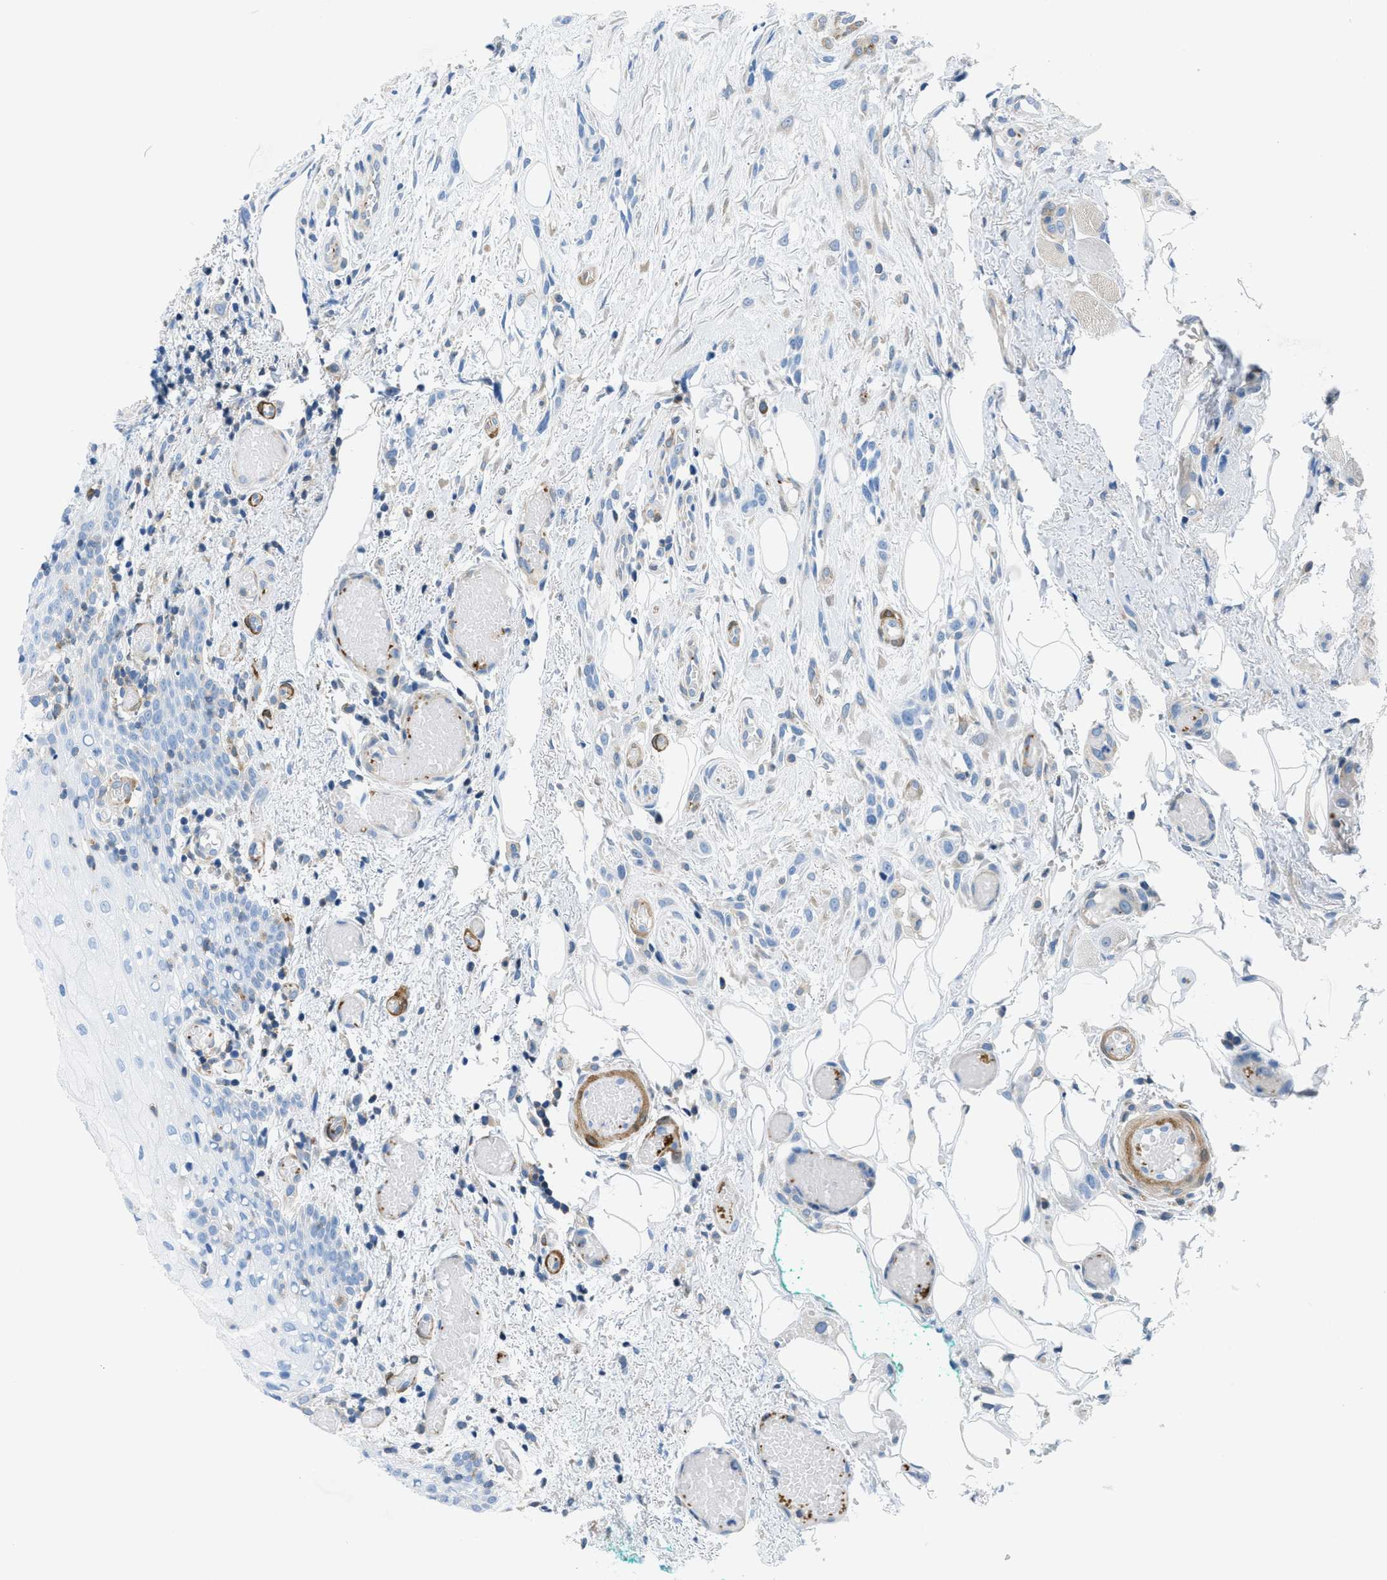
{"staining": {"intensity": "negative", "quantity": "none", "location": "none"}, "tissue": "oral mucosa", "cell_type": "Squamous epithelial cells", "image_type": "normal", "snomed": [{"axis": "morphology", "description": "Normal tissue, NOS"}, {"axis": "morphology", "description": "Squamous cell carcinoma, NOS"}, {"axis": "topography", "description": "Oral tissue"}, {"axis": "topography", "description": "Salivary gland"}, {"axis": "topography", "description": "Head-Neck"}], "caption": "DAB immunohistochemical staining of normal oral mucosa displays no significant staining in squamous epithelial cells. (Stains: DAB (3,3'-diaminobenzidine) immunohistochemistry (IHC) with hematoxylin counter stain, Microscopy: brightfield microscopy at high magnification).", "gene": "MAPRE2", "patient": {"sex": "female", "age": 62}}